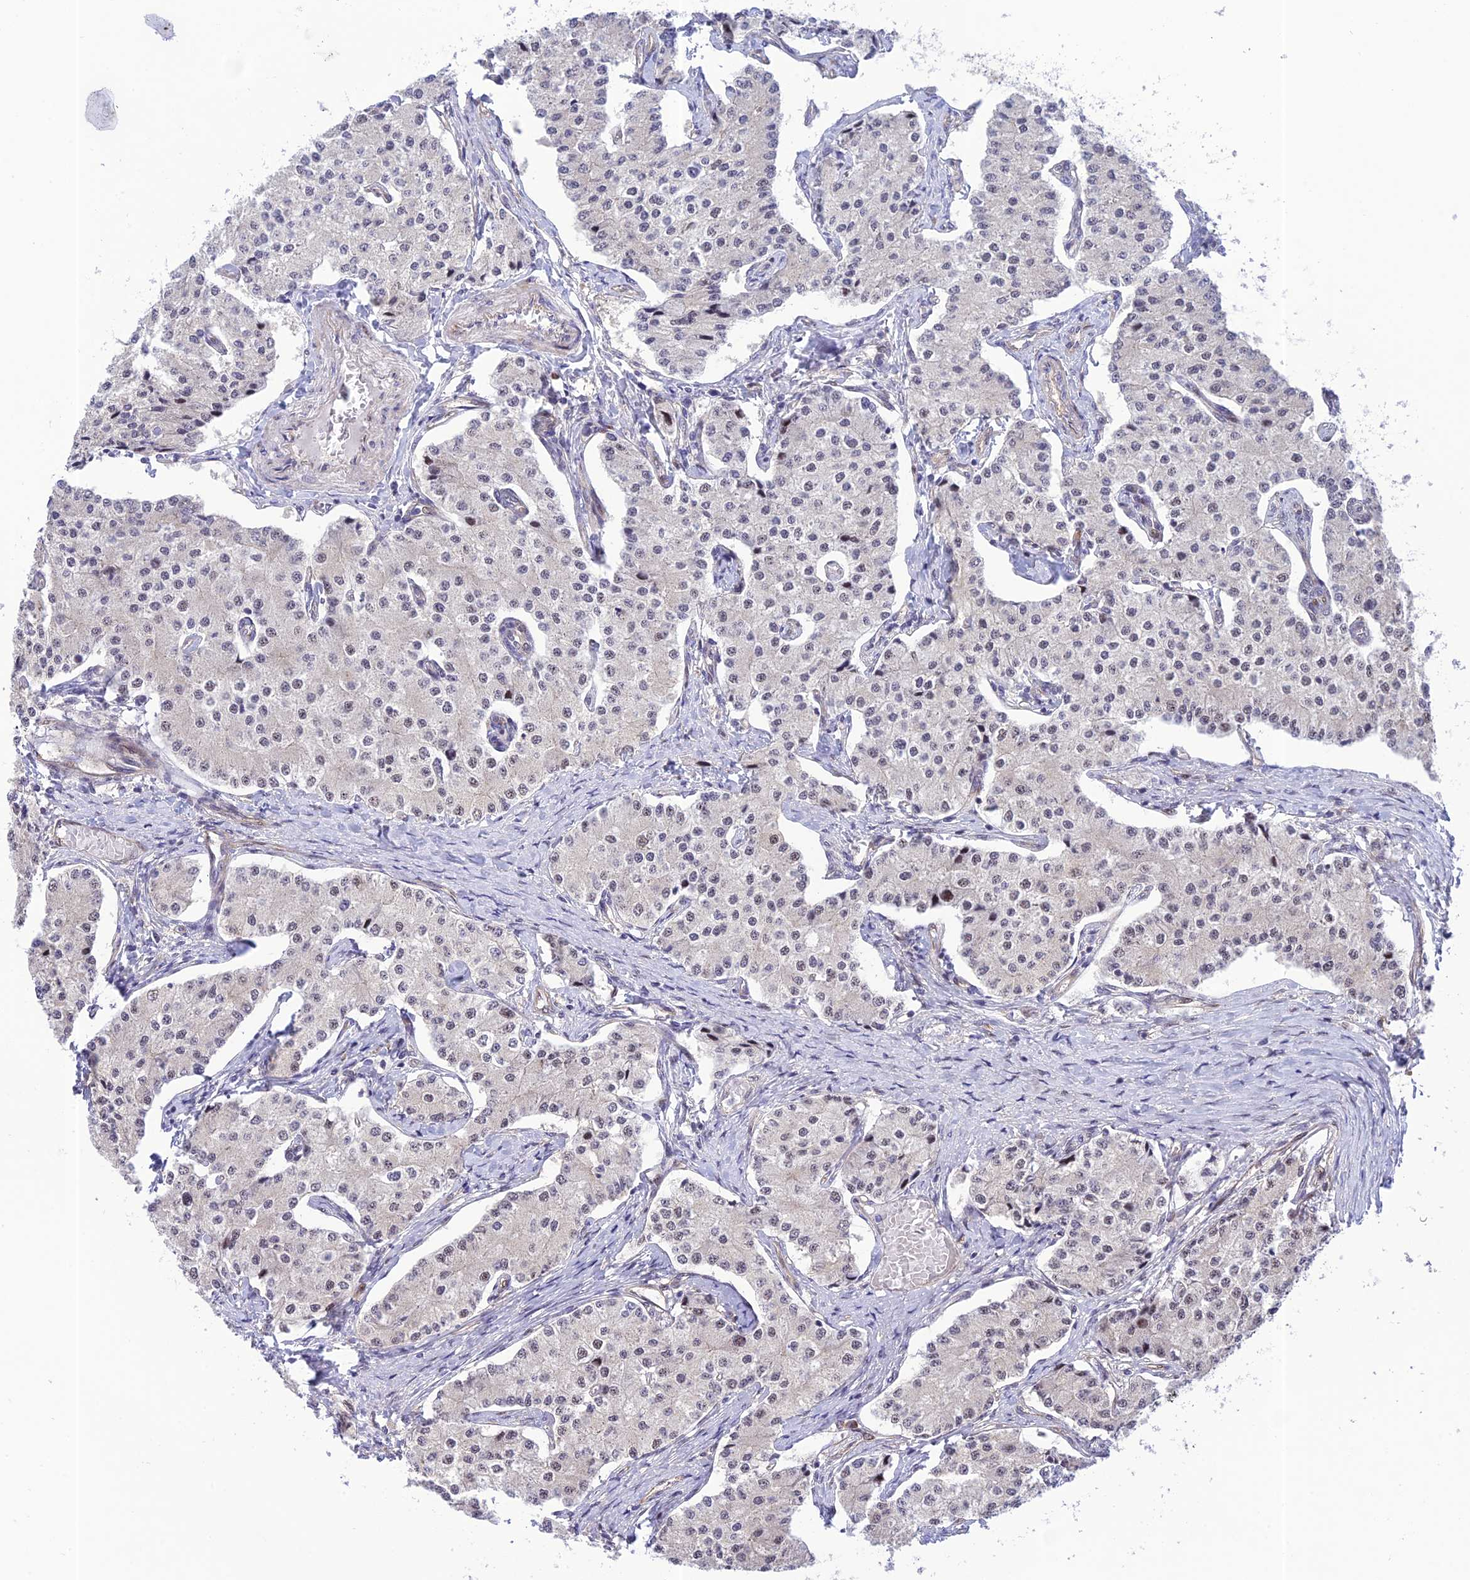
{"staining": {"intensity": "weak", "quantity": "<25%", "location": "nuclear"}, "tissue": "carcinoid", "cell_type": "Tumor cells", "image_type": "cancer", "snomed": [{"axis": "morphology", "description": "Carcinoid, malignant, NOS"}, {"axis": "topography", "description": "Colon"}], "caption": "Protein analysis of carcinoid shows no significant expression in tumor cells.", "gene": "ZNF584", "patient": {"sex": "female", "age": 52}}